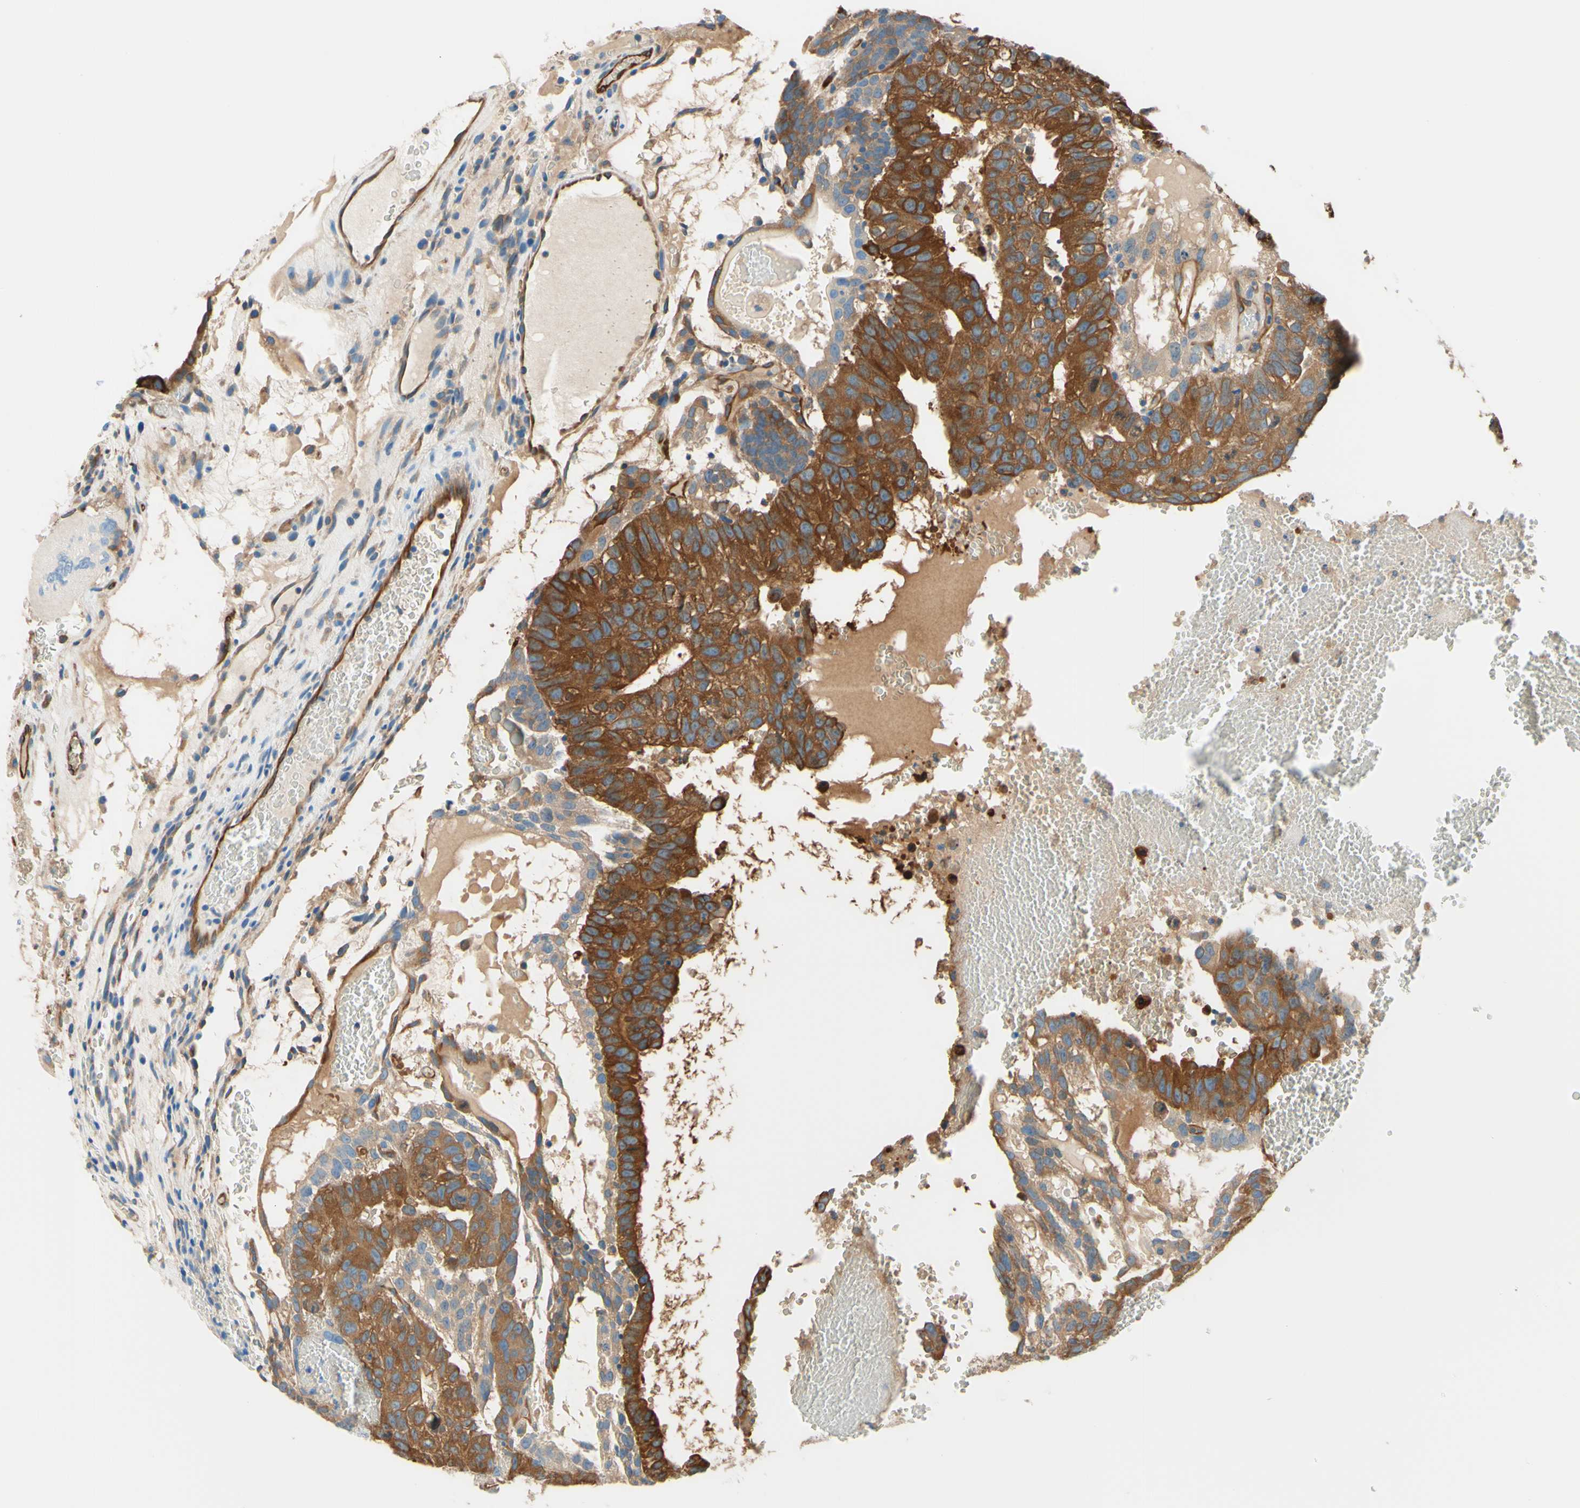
{"staining": {"intensity": "strong", "quantity": ">75%", "location": "cytoplasmic/membranous"}, "tissue": "testis cancer", "cell_type": "Tumor cells", "image_type": "cancer", "snomed": [{"axis": "morphology", "description": "Seminoma, NOS"}, {"axis": "morphology", "description": "Carcinoma, Embryonal, NOS"}, {"axis": "topography", "description": "Testis"}], "caption": "This micrograph reveals immunohistochemistry (IHC) staining of human embryonal carcinoma (testis), with high strong cytoplasmic/membranous positivity in approximately >75% of tumor cells.", "gene": "DPYSL3", "patient": {"sex": "male", "age": 52}}